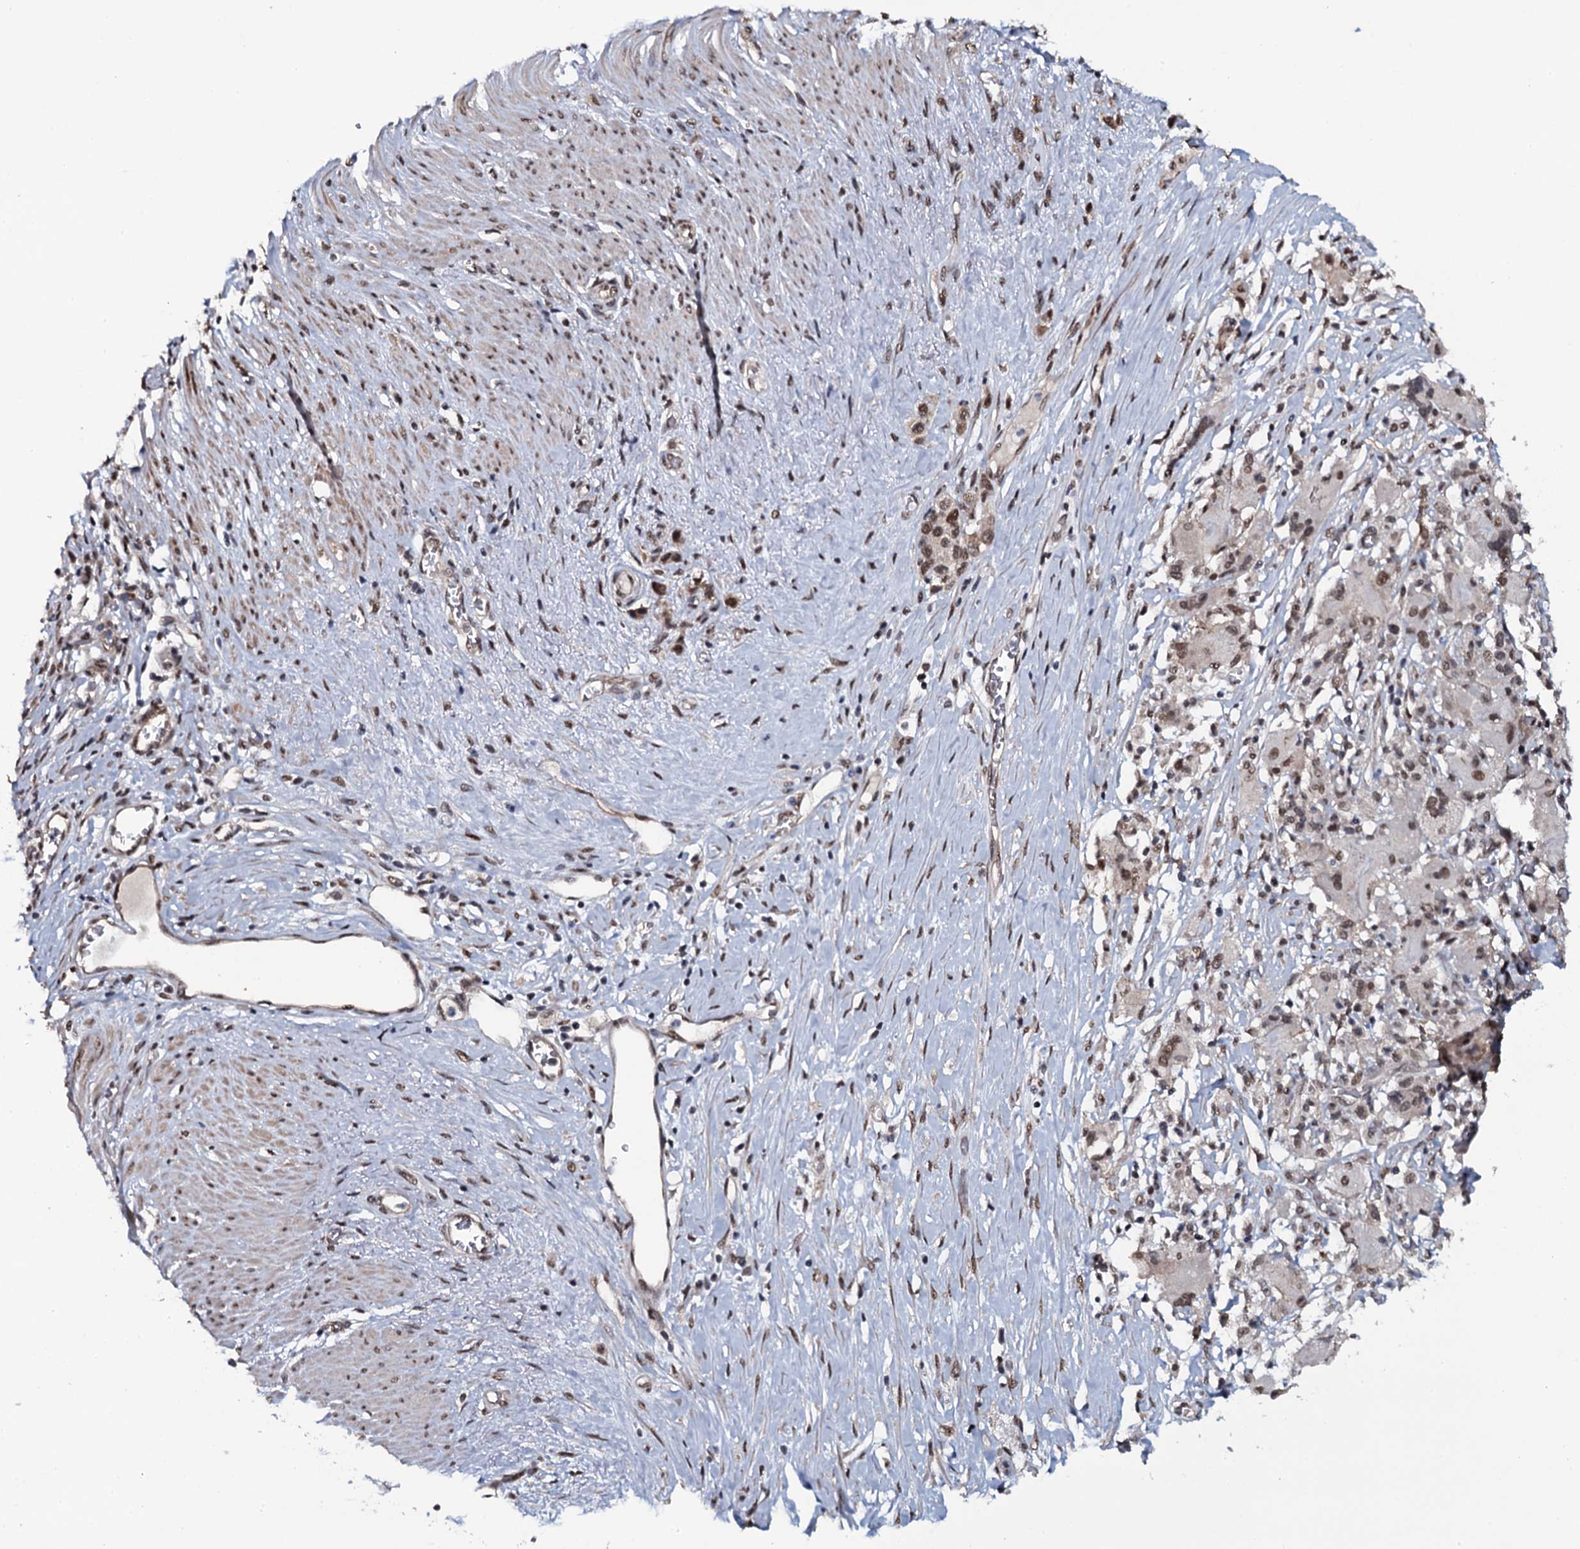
{"staining": {"intensity": "moderate", "quantity": ">75%", "location": "nuclear"}, "tissue": "stomach cancer", "cell_type": "Tumor cells", "image_type": "cancer", "snomed": [{"axis": "morphology", "description": "Adenocarcinoma, NOS"}, {"axis": "morphology", "description": "Adenocarcinoma, High grade"}, {"axis": "topography", "description": "Stomach, upper"}, {"axis": "topography", "description": "Stomach, lower"}], "caption": "The histopathology image displays staining of stomach cancer, revealing moderate nuclear protein staining (brown color) within tumor cells.", "gene": "SH2D4B", "patient": {"sex": "female", "age": 65}}